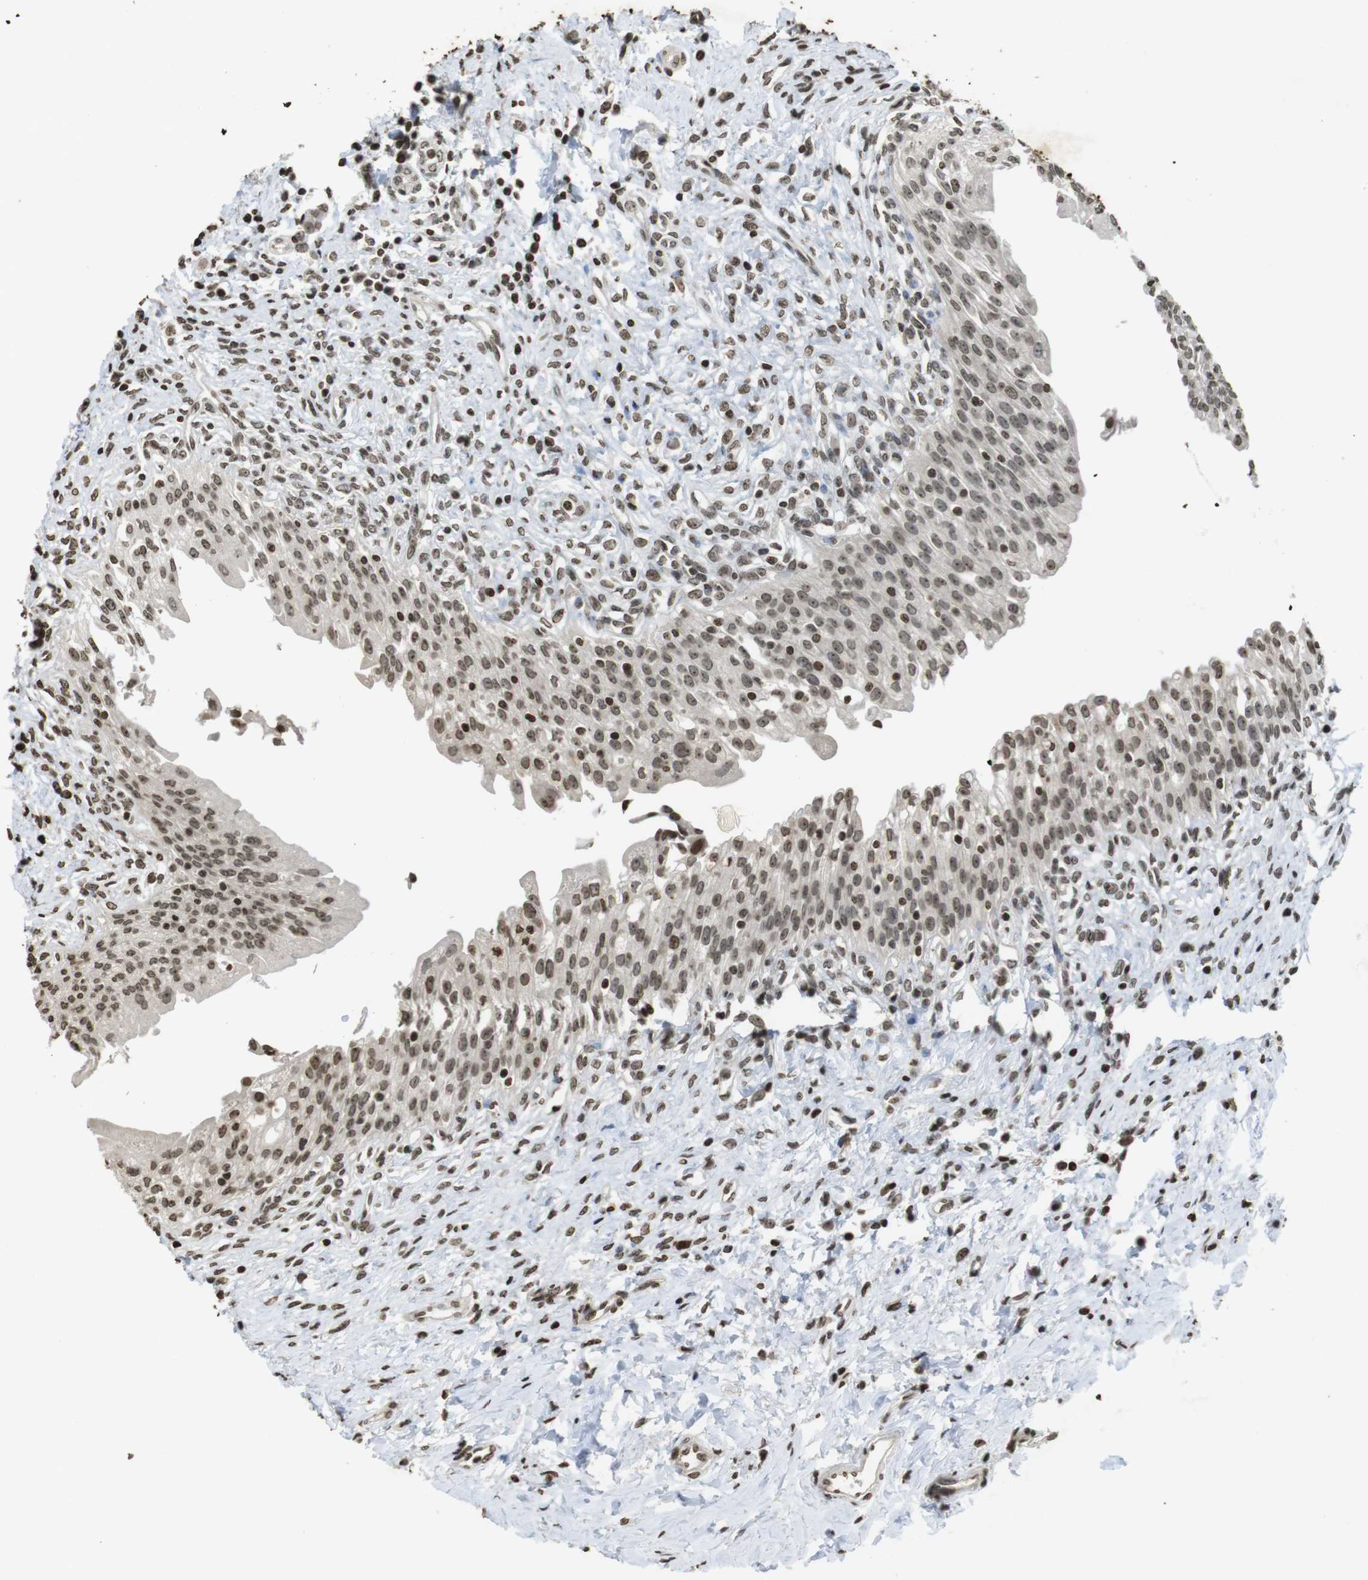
{"staining": {"intensity": "moderate", "quantity": ">75%", "location": "nuclear"}, "tissue": "urinary bladder", "cell_type": "Urothelial cells", "image_type": "normal", "snomed": [{"axis": "morphology", "description": "Normal tissue, NOS"}, {"axis": "morphology", "description": "Inflammation, NOS"}, {"axis": "topography", "description": "Urinary bladder"}], "caption": "Immunohistochemical staining of unremarkable urinary bladder demonstrates medium levels of moderate nuclear expression in approximately >75% of urothelial cells.", "gene": "FOXA3", "patient": {"sex": "female", "age": 80}}